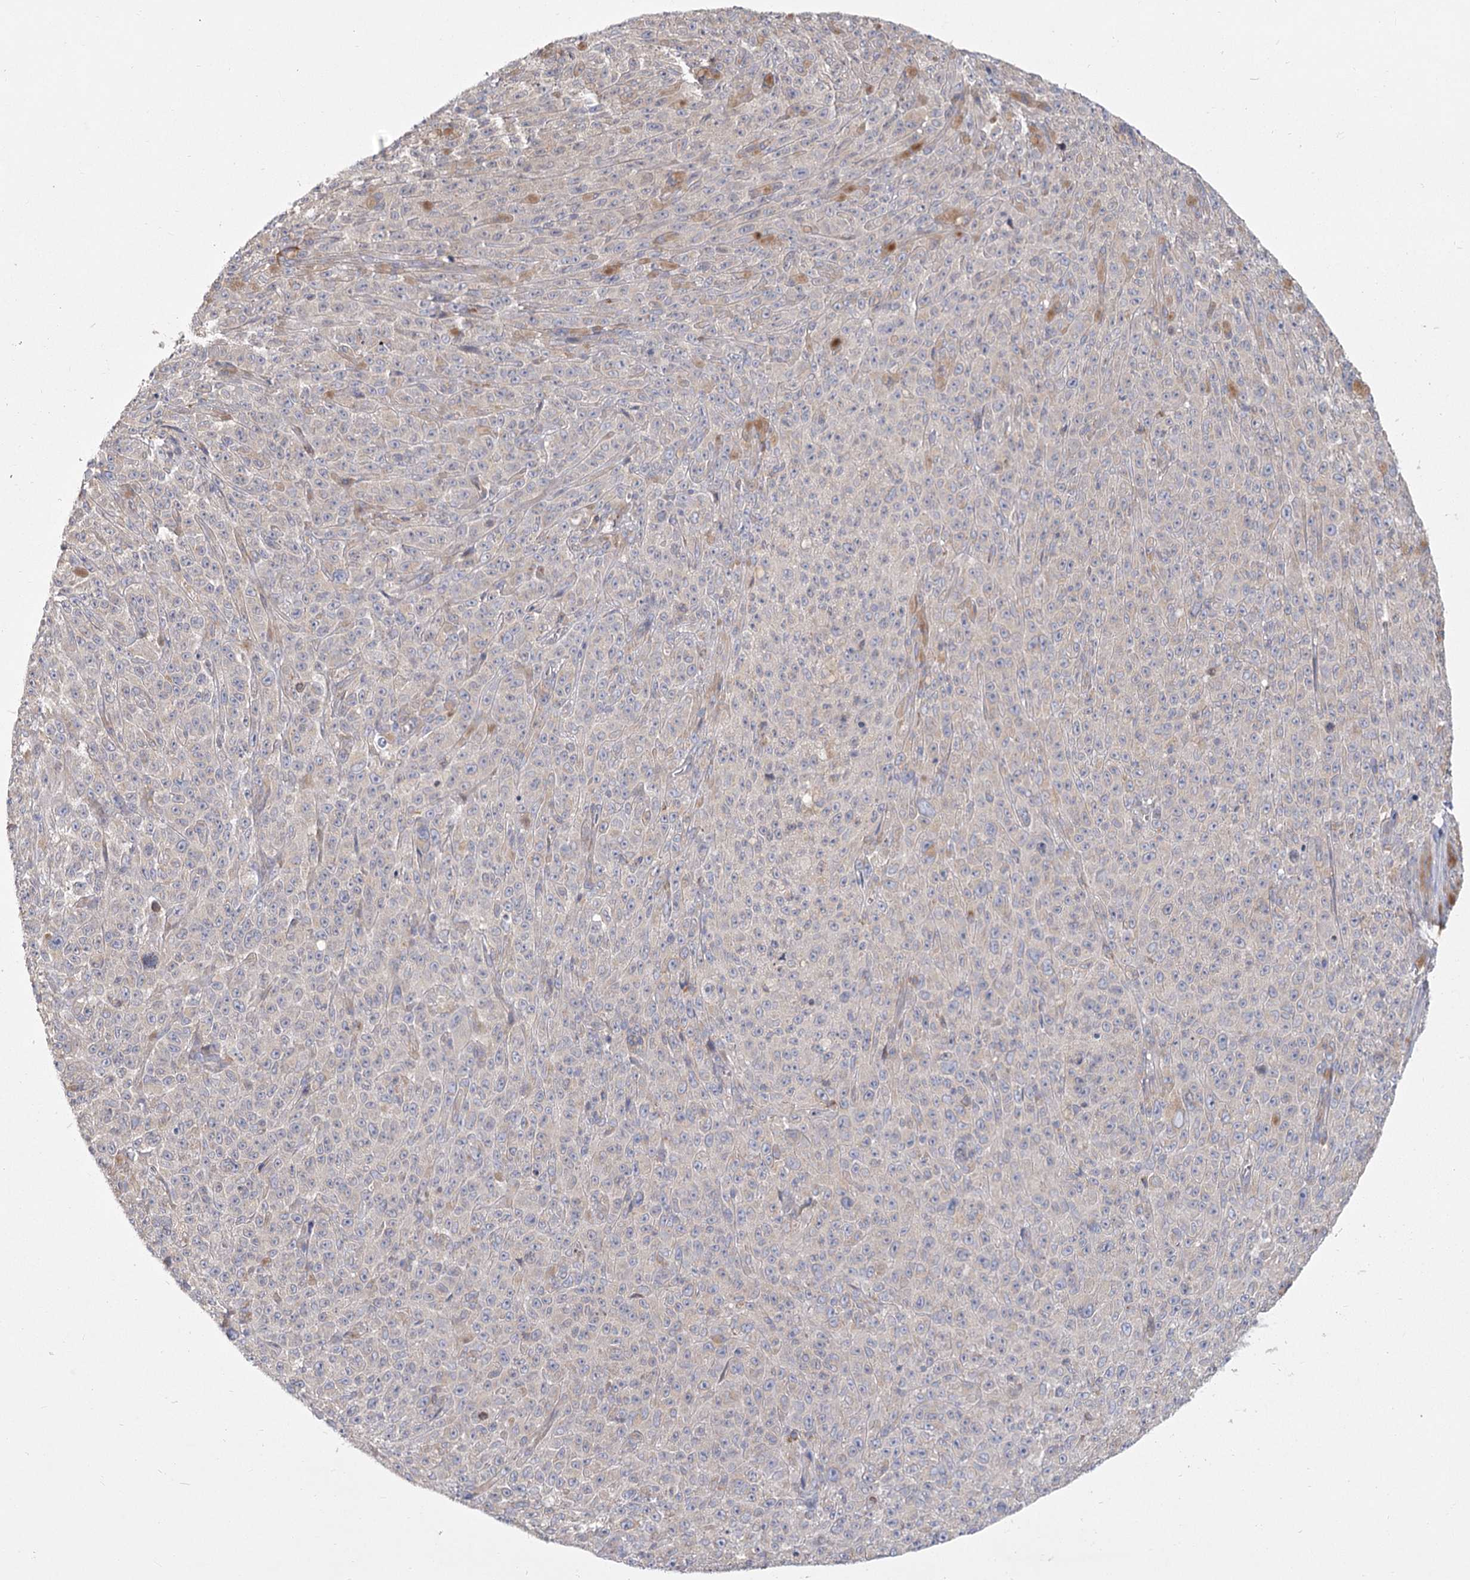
{"staining": {"intensity": "negative", "quantity": "none", "location": "none"}, "tissue": "melanoma", "cell_type": "Tumor cells", "image_type": "cancer", "snomed": [{"axis": "morphology", "description": "Malignant melanoma, NOS"}, {"axis": "topography", "description": "Skin"}], "caption": "The image reveals no significant positivity in tumor cells of melanoma. The staining is performed using DAB (3,3'-diaminobenzidine) brown chromogen with nuclei counter-stained in using hematoxylin.", "gene": "CNTLN", "patient": {"sex": "female", "age": 82}}